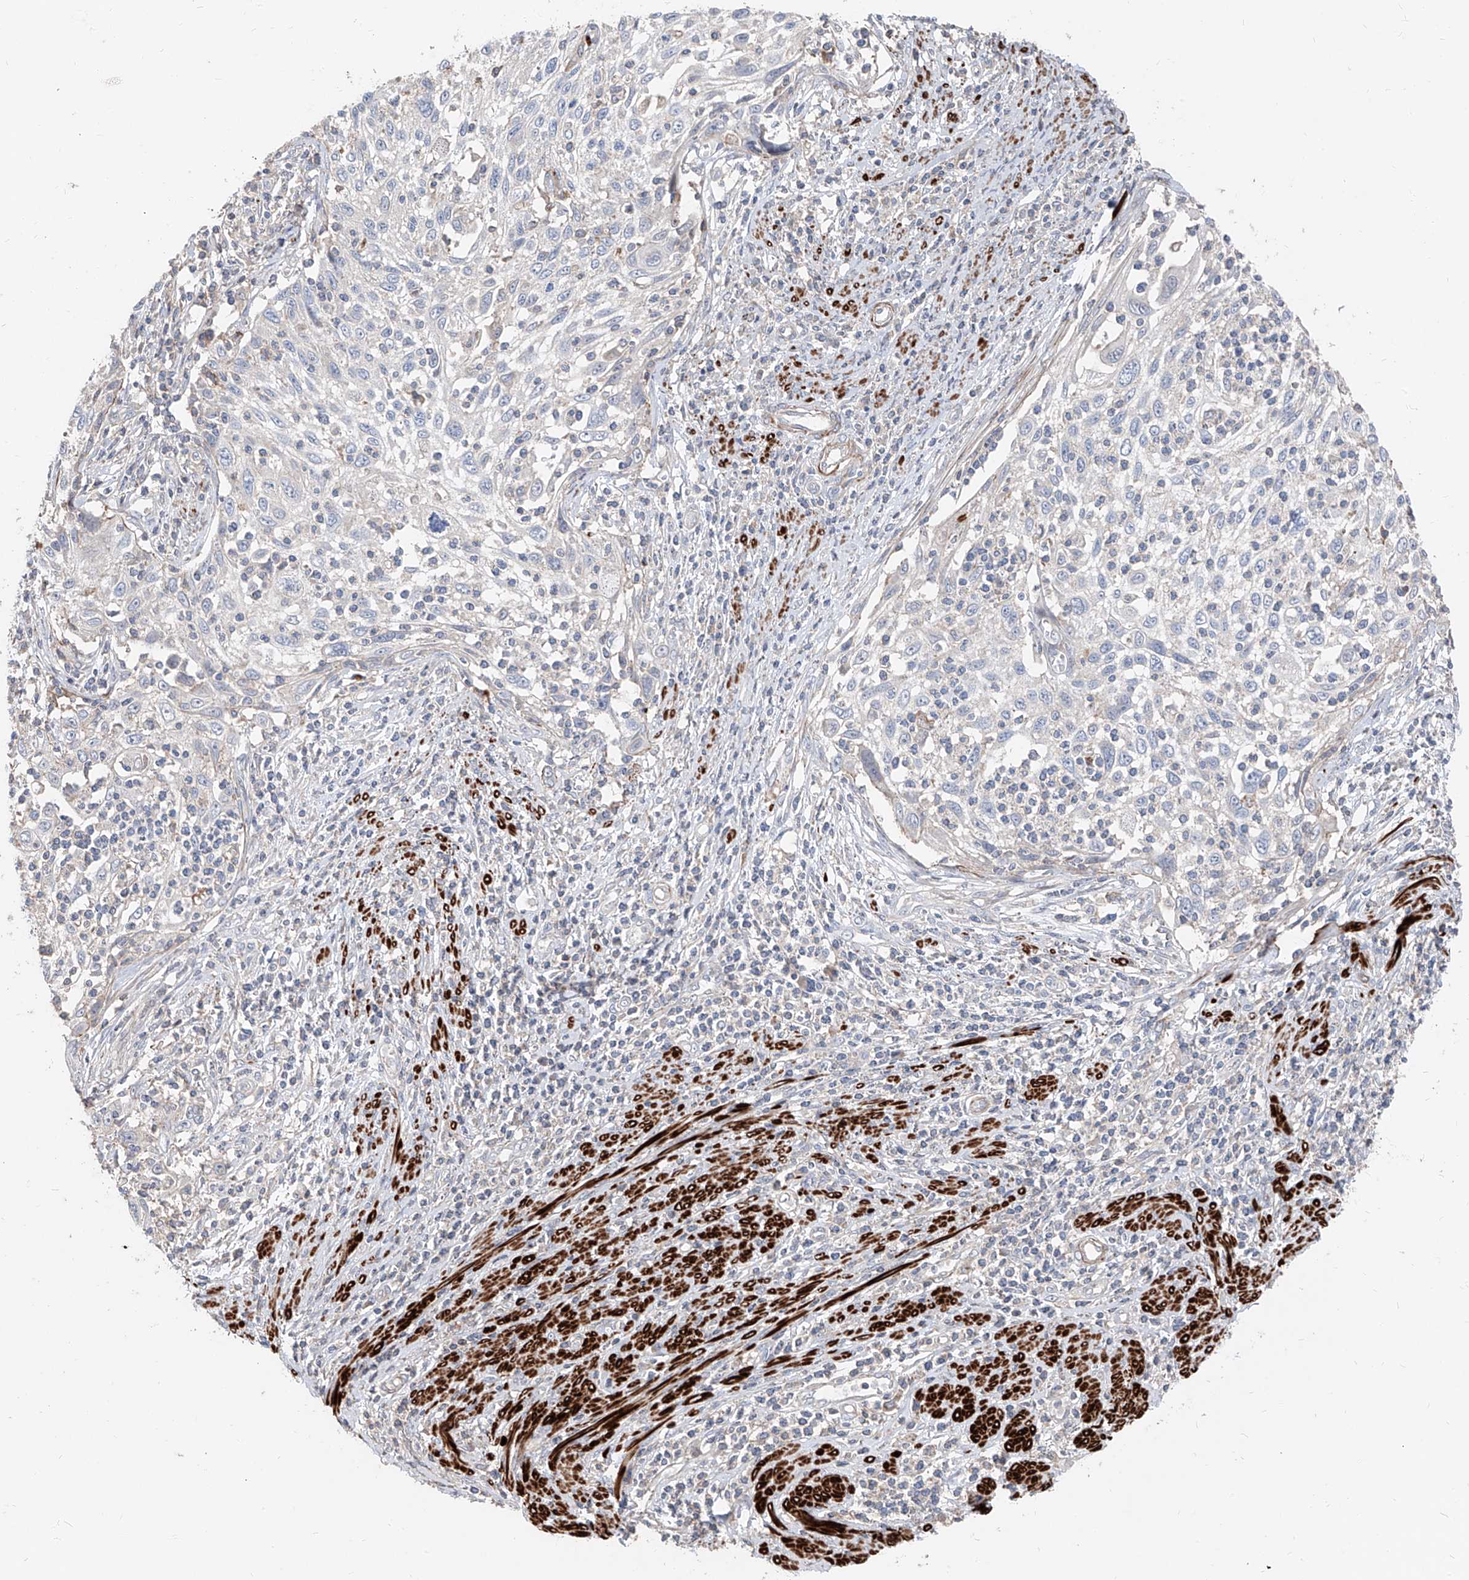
{"staining": {"intensity": "negative", "quantity": "none", "location": "none"}, "tissue": "cervical cancer", "cell_type": "Tumor cells", "image_type": "cancer", "snomed": [{"axis": "morphology", "description": "Squamous cell carcinoma, NOS"}, {"axis": "topography", "description": "Cervix"}], "caption": "IHC image of cervical cancer (squamous cell carcinoma) stained for a protein (brown), which exhibits no positivity in tumor cells.", "gene": "UFD1", "patient": {"sex": "female", "age": 70}}